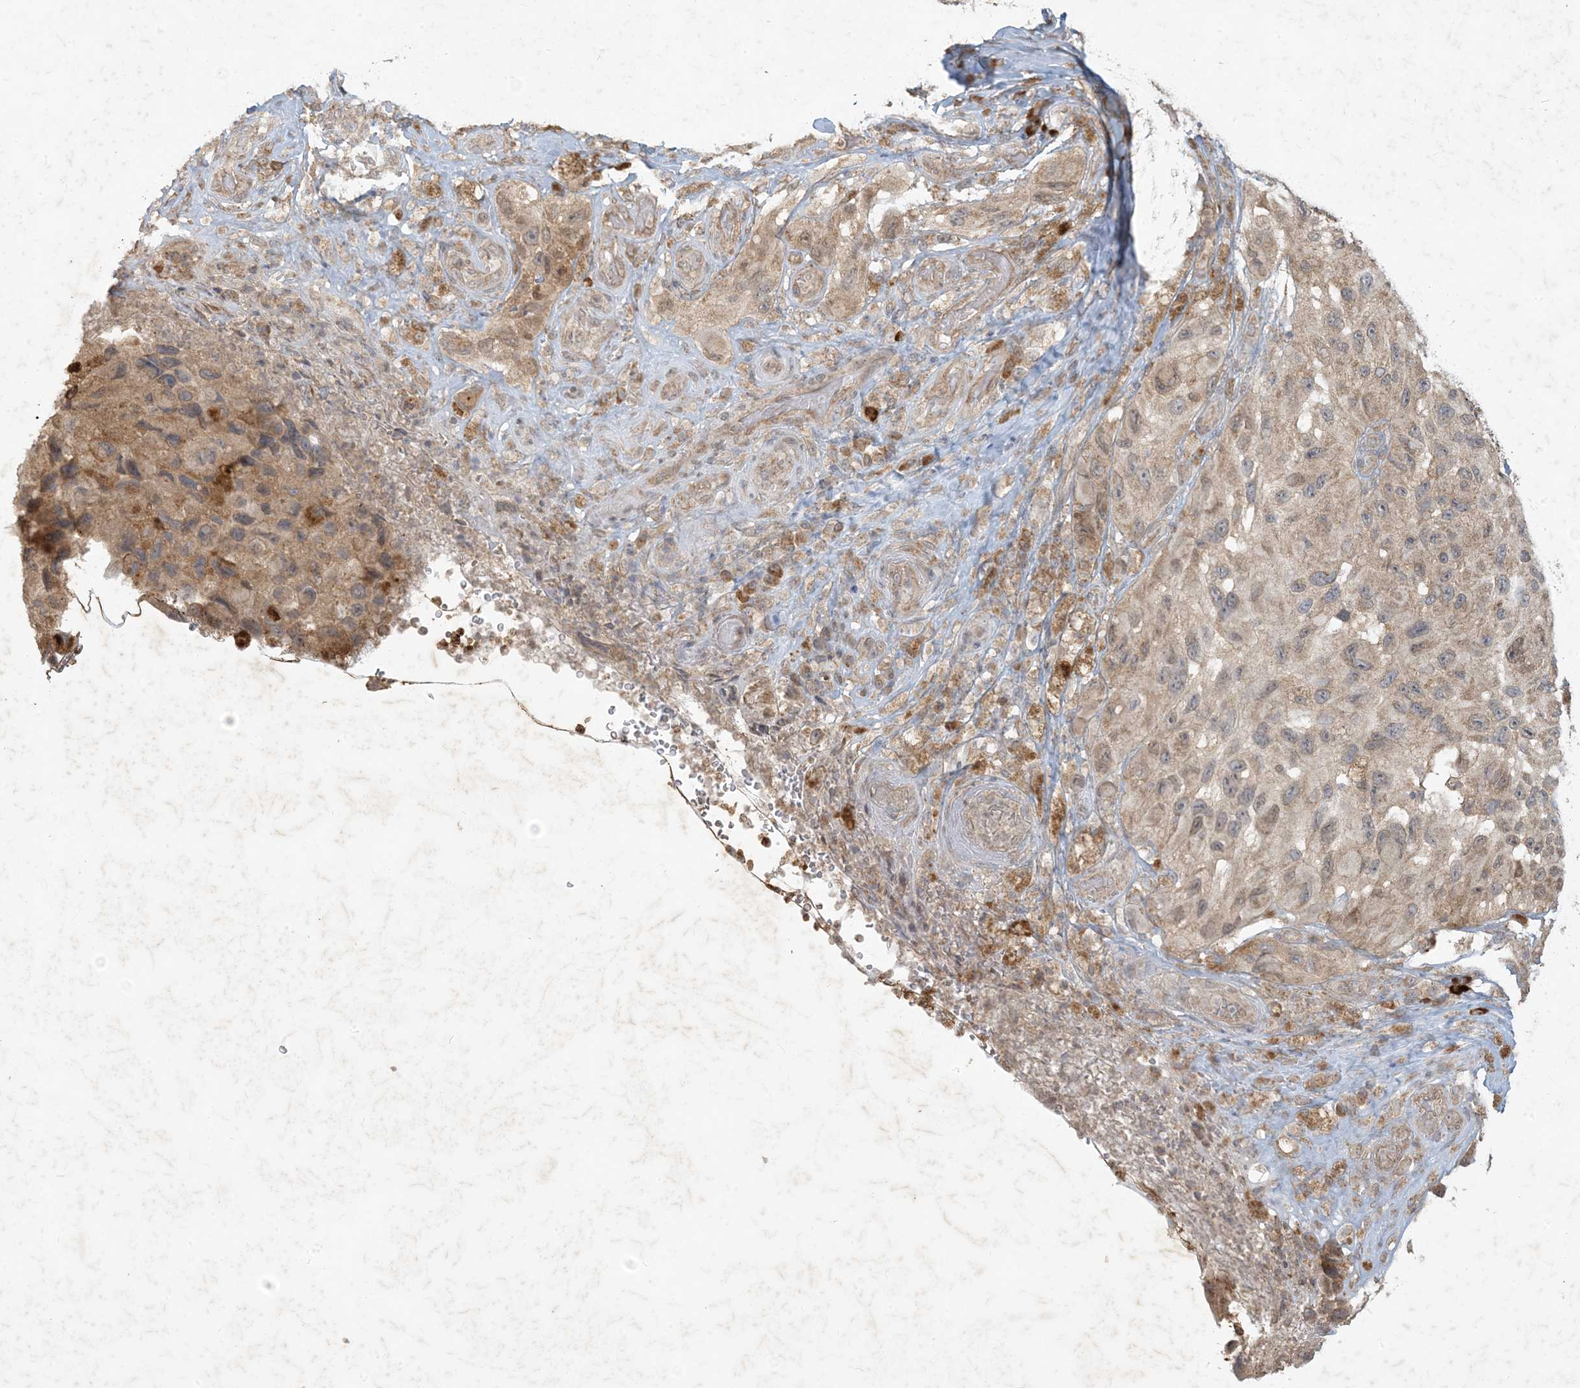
{"staining": {"intensity": "moderate", "quantity": "25%-75%", "location": "cytoplasmic/membranous"}, "tissue": "melanoma", "cell_type": "Tumor cells", "image_type": "cancer", "snomed": [{"axis": "morphology", "description": "Malignant melanoma, NOS"}, {"axis": "topography", "description": "Skin"}], "caption": "Malignant melanoma was stained to show a protein in brown. There is medium levels of moderate cytoplasmic/membranous staining in about 25%-75% of tumor cells. The protein of interest is shown in brown color, while the nuclei are stained blue.", "gene": "MCOLN1", "patient": {"sex": "female", "age": 73}}